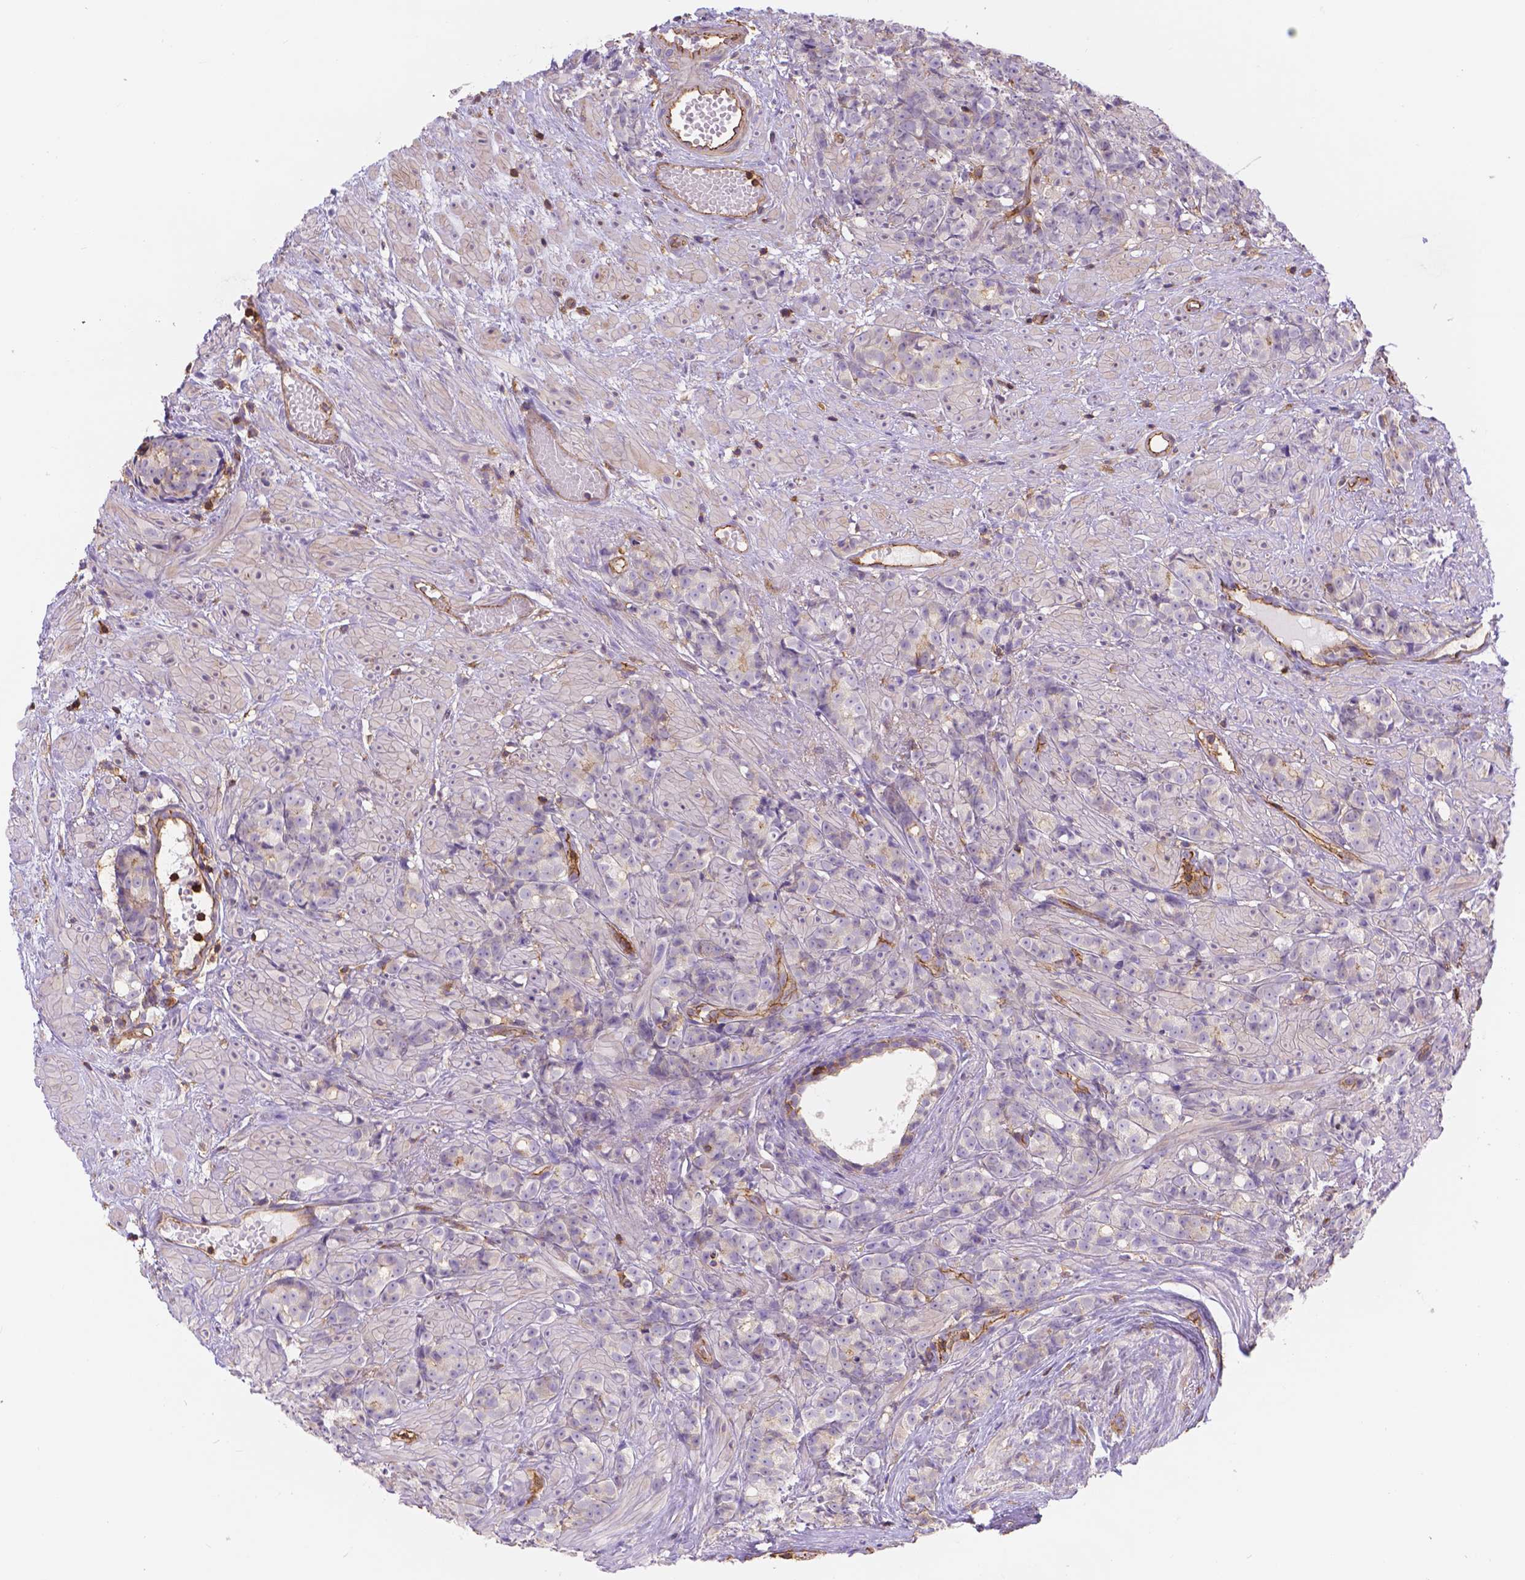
{"staining": {"intensity": "negative", "quantity": "none", "location": "none"}, "tissue": "prostate cancer", "cell_type": "Tumor cells", "image_type": "cancer", "snomed": [{"axis": "morphology", "description": "Adenocarcinoma, High grade"}, {"axis": "topography", "description": "Prostate"}], "caption": "Histopathology image shows no significant protein staining in tumor cells of prostate cancer.", "gene": "DMWD", "patient": {"sex": "male", "age": 81}}